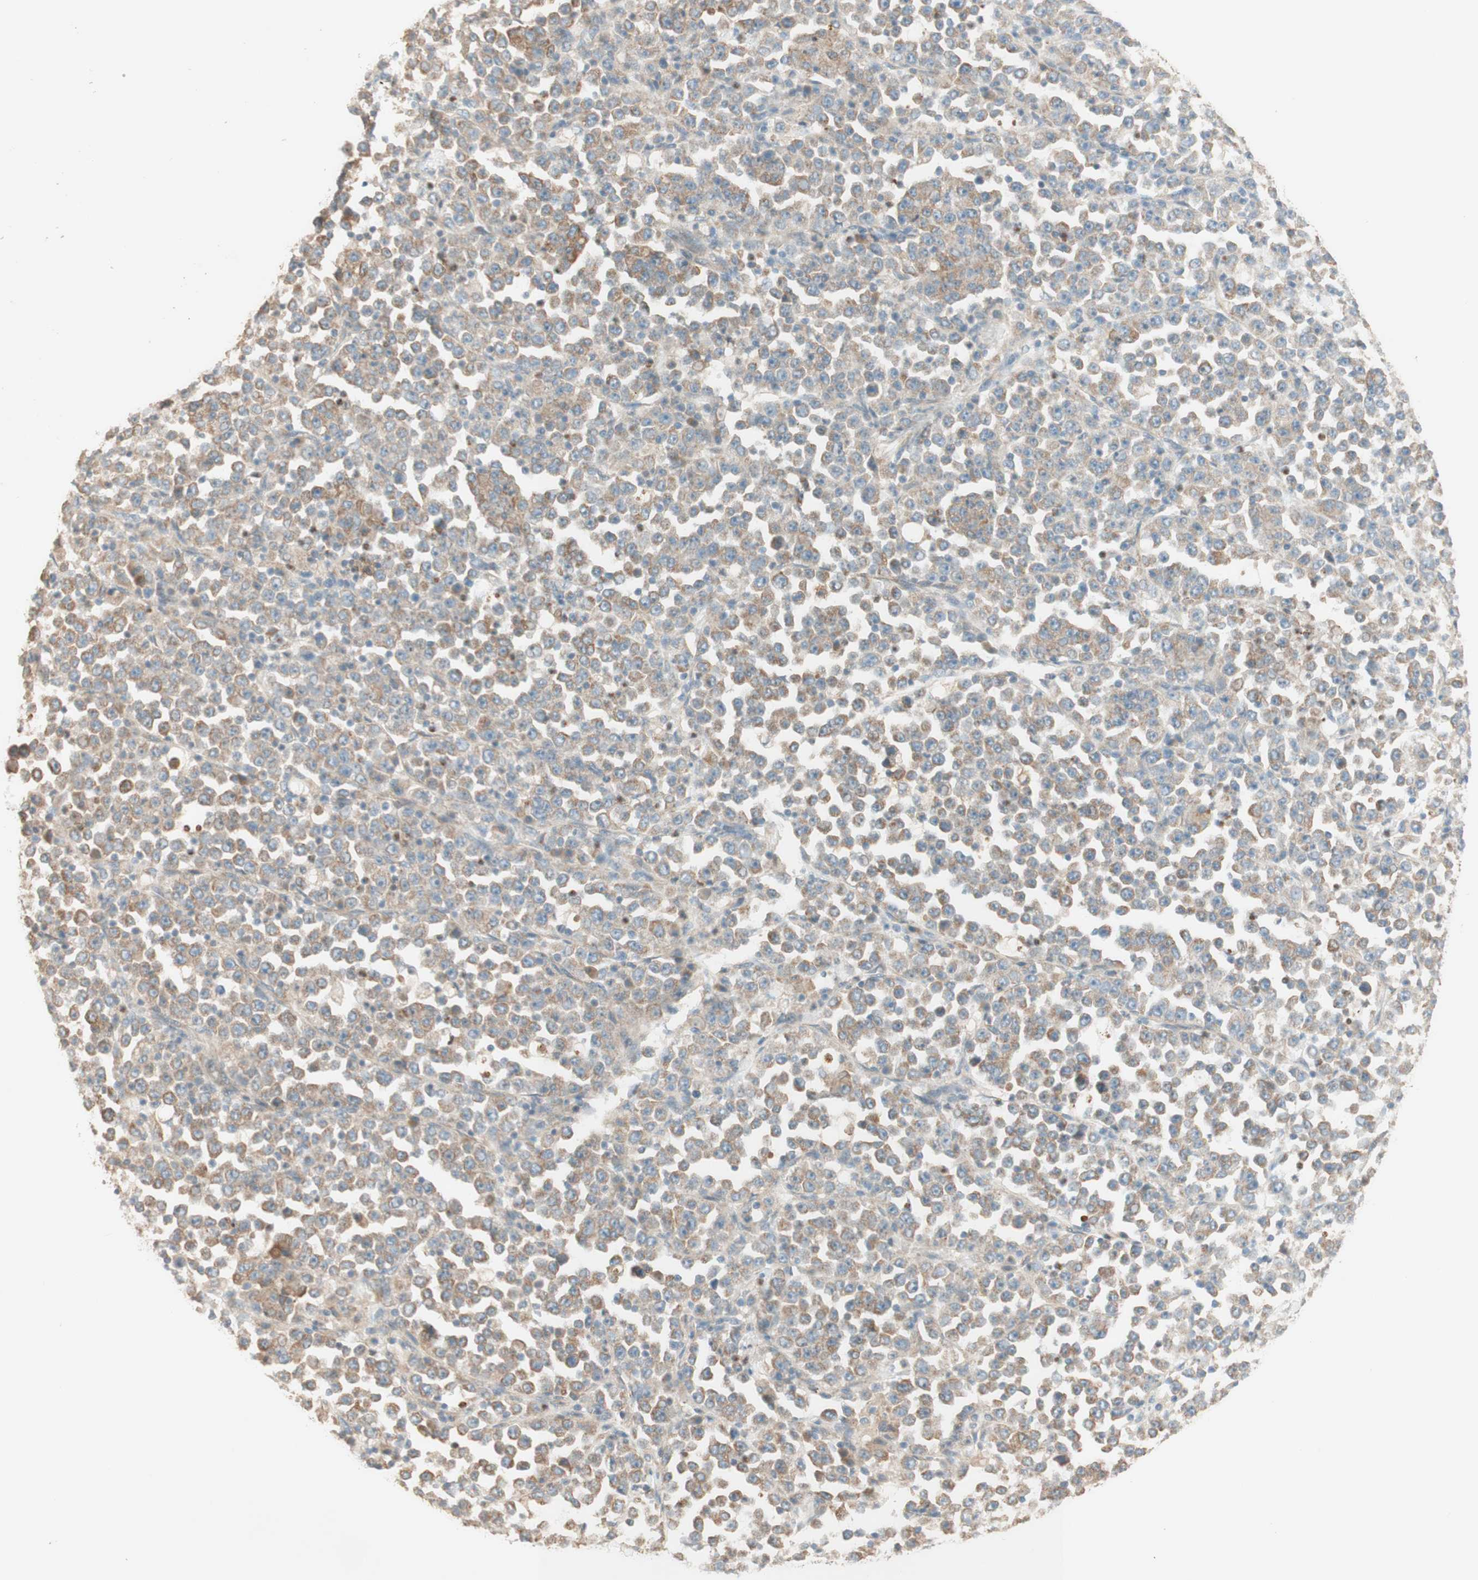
{"staining": {"intensity": "weak", "quantity": ">75%", "location": "cytoplasmic/membranous"}, "tissue": "stomach cancer", "cell_type": "Tumor cells", "image_type": "cancer", "snomed": [{"axis": "morphology", "description": "Normal tissue, NOS"}, {"axis": "morphology", "description": "Adenocarcinoma, NOS"}, {"axis": "topography", "description": "Stomach, upper"}, {"axis": "topography", "description": "Stomach"}], "caption": "This image displays immunohistochemistry (IHC) staining of stomach cancer (adenocarcinoma), with low weak cytoplasmic/membranous staining in approximately >75% of tumor cells.", "gene": "CLCN2", "patient": {"sex": "male", "age": 59}}